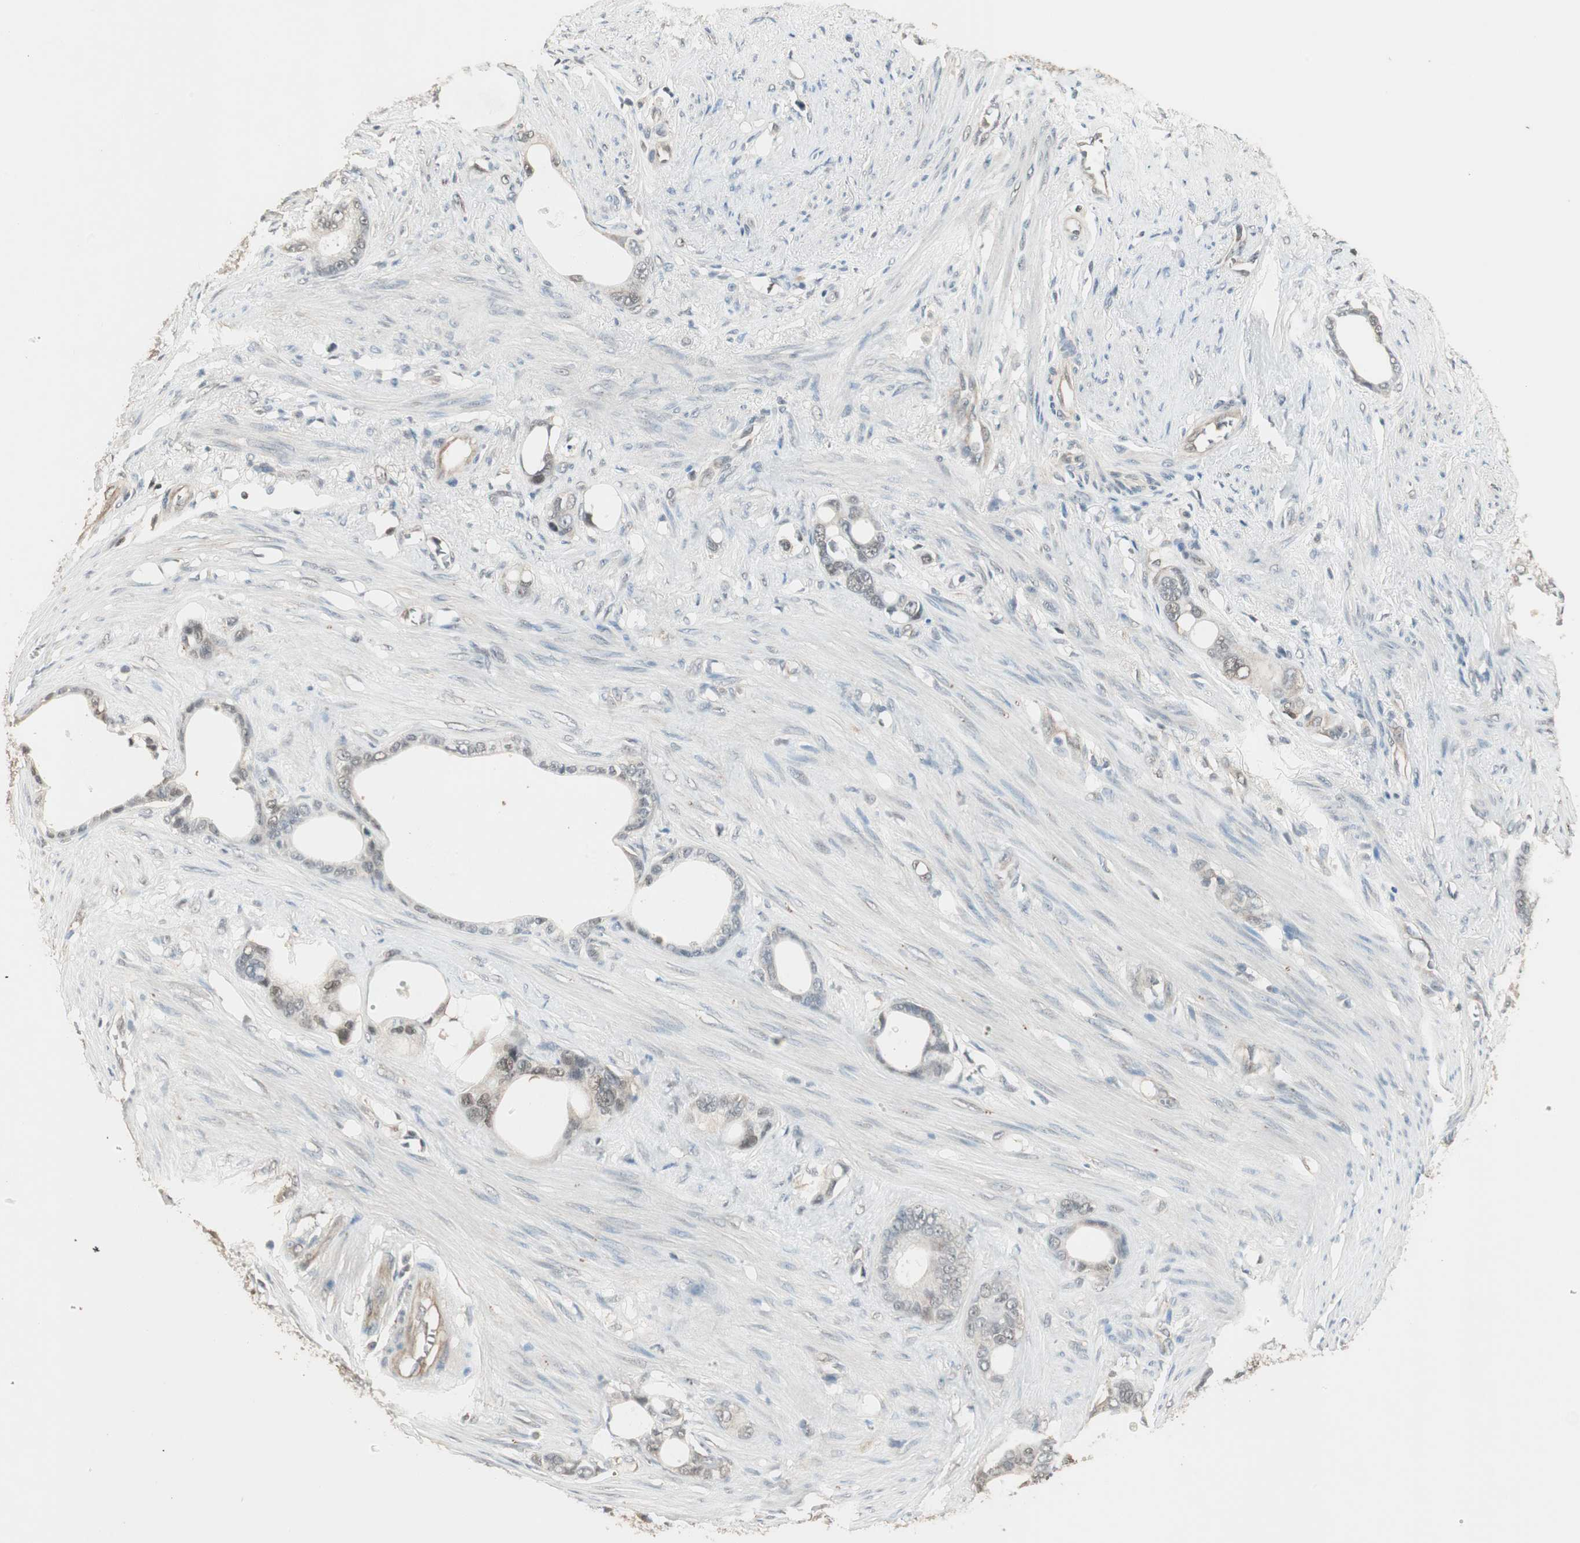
{"staining": {"intensity": "weak", "quantity": "<25%", "location": "nuclear"}, "tissue": "stomach cancer", "cell_type": "Tumor cells", "image_type": "cancer", "snomed": [{"axis": "morphology", "description": "Adenocarcinoma, NOS"}, {"axis": "topography", "description": "Stomach"}], "caption": "Immunohistochemical staining of stomach cancer (adenocarcinoma) shows no significant expression in tumor cells. (DAB (3,3'-diaminobenzidine) immunohistochemistry (IHC), high magnification).", "gene": "USP5", "patient": {"sex": "female", "age": 75}}